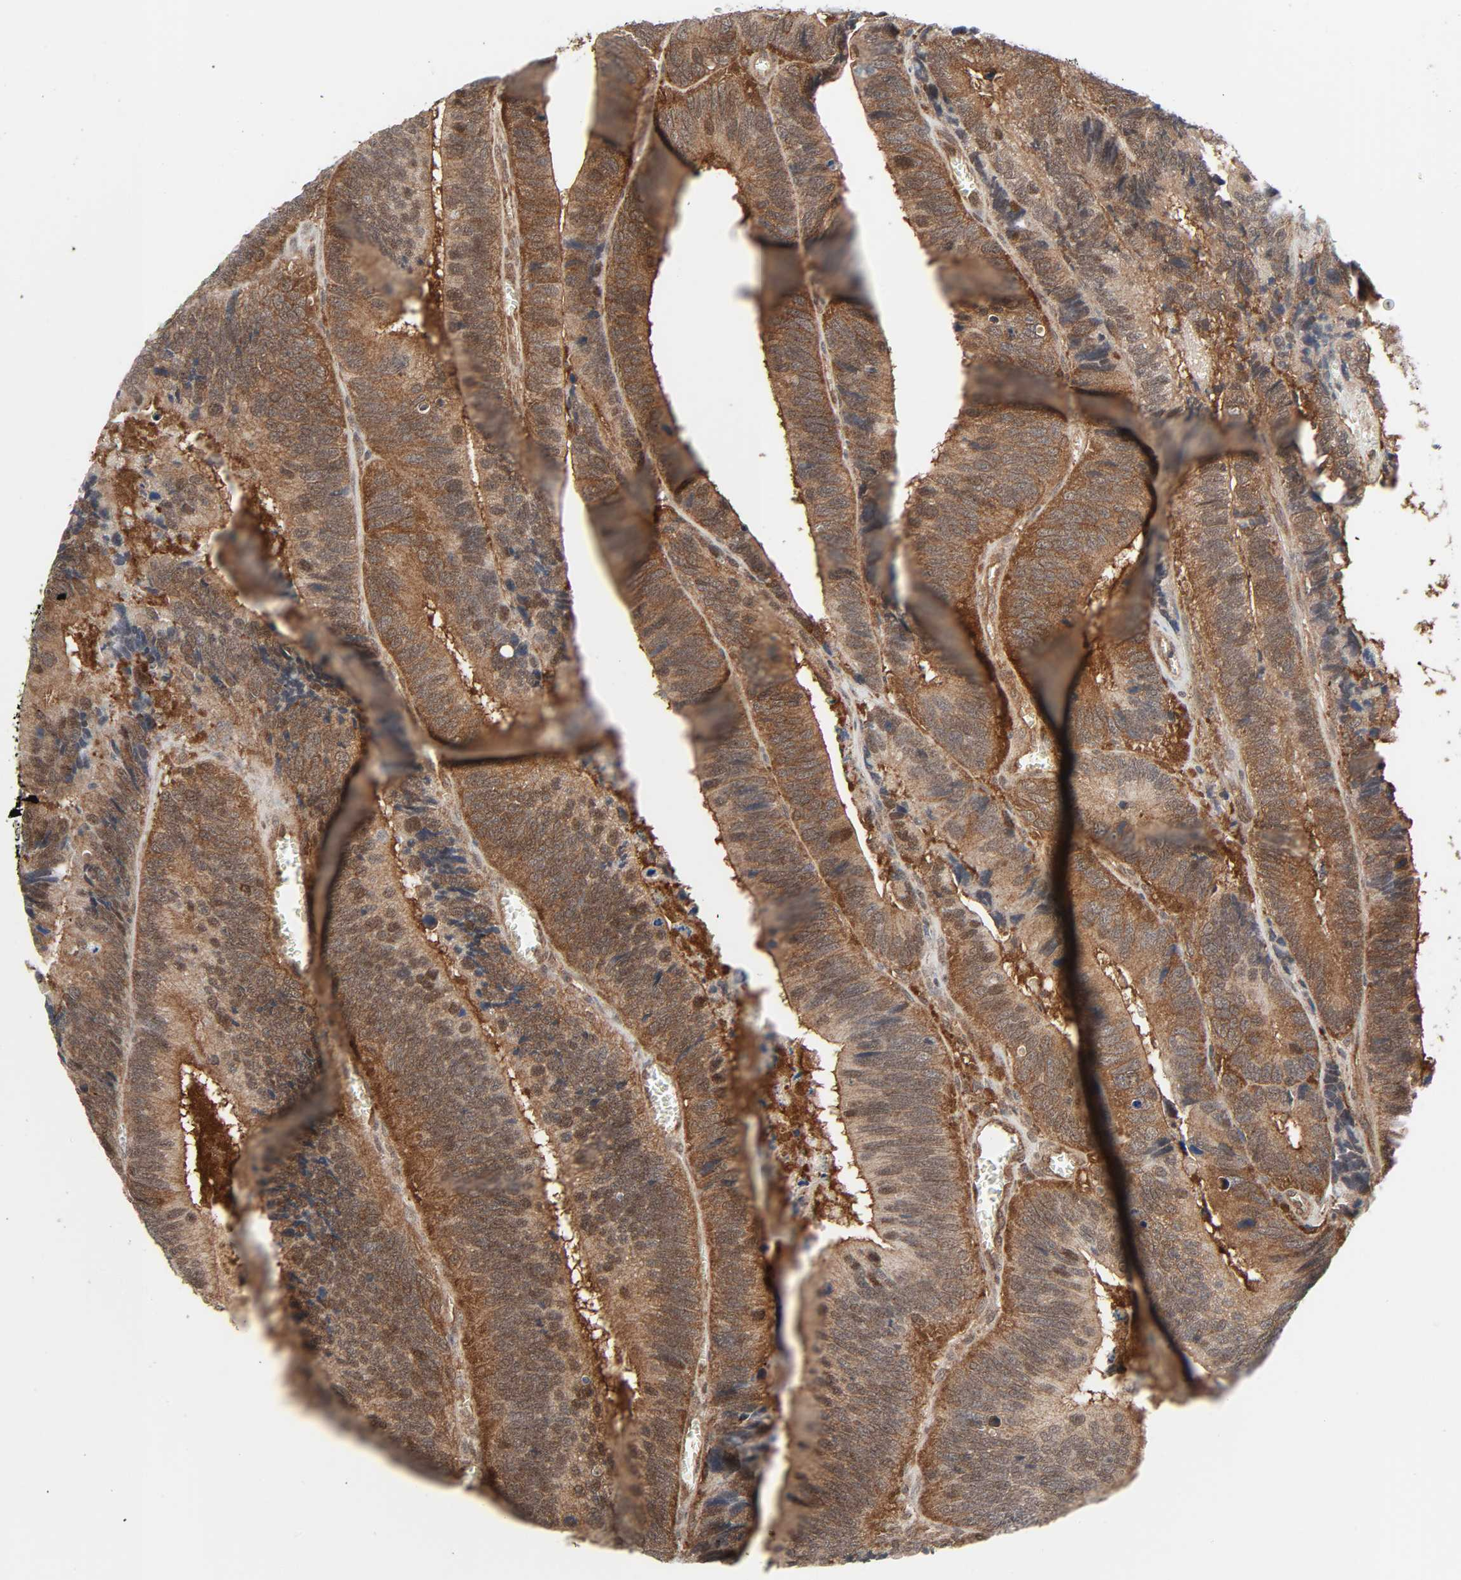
{"staining": {"intensity": "moderate", "quantity": ">75%", "location": "cytoplasmic/membranous"}, "tissue": "colorectal cancer", "cell_type": "Tumor cells", "image_type": "cancer", "snomed": [{"axis": "morphology", "description": "Adenocarcinoma, NOS"}, {"axis": "topography", "description": "Colon"}], "caption": "Colorectal adenocarcinoma was stained to show a protein in brown. There is medium levels of moderate cytoplasmic/membranous expression in about >75% of tumor cells. (Stains: DAB in brown, nuclei in blue, Microscopy: brightfield microscopy at high magnification).", "gene": "GSK3A", "patient": {"sex": "male", "age": 72}}